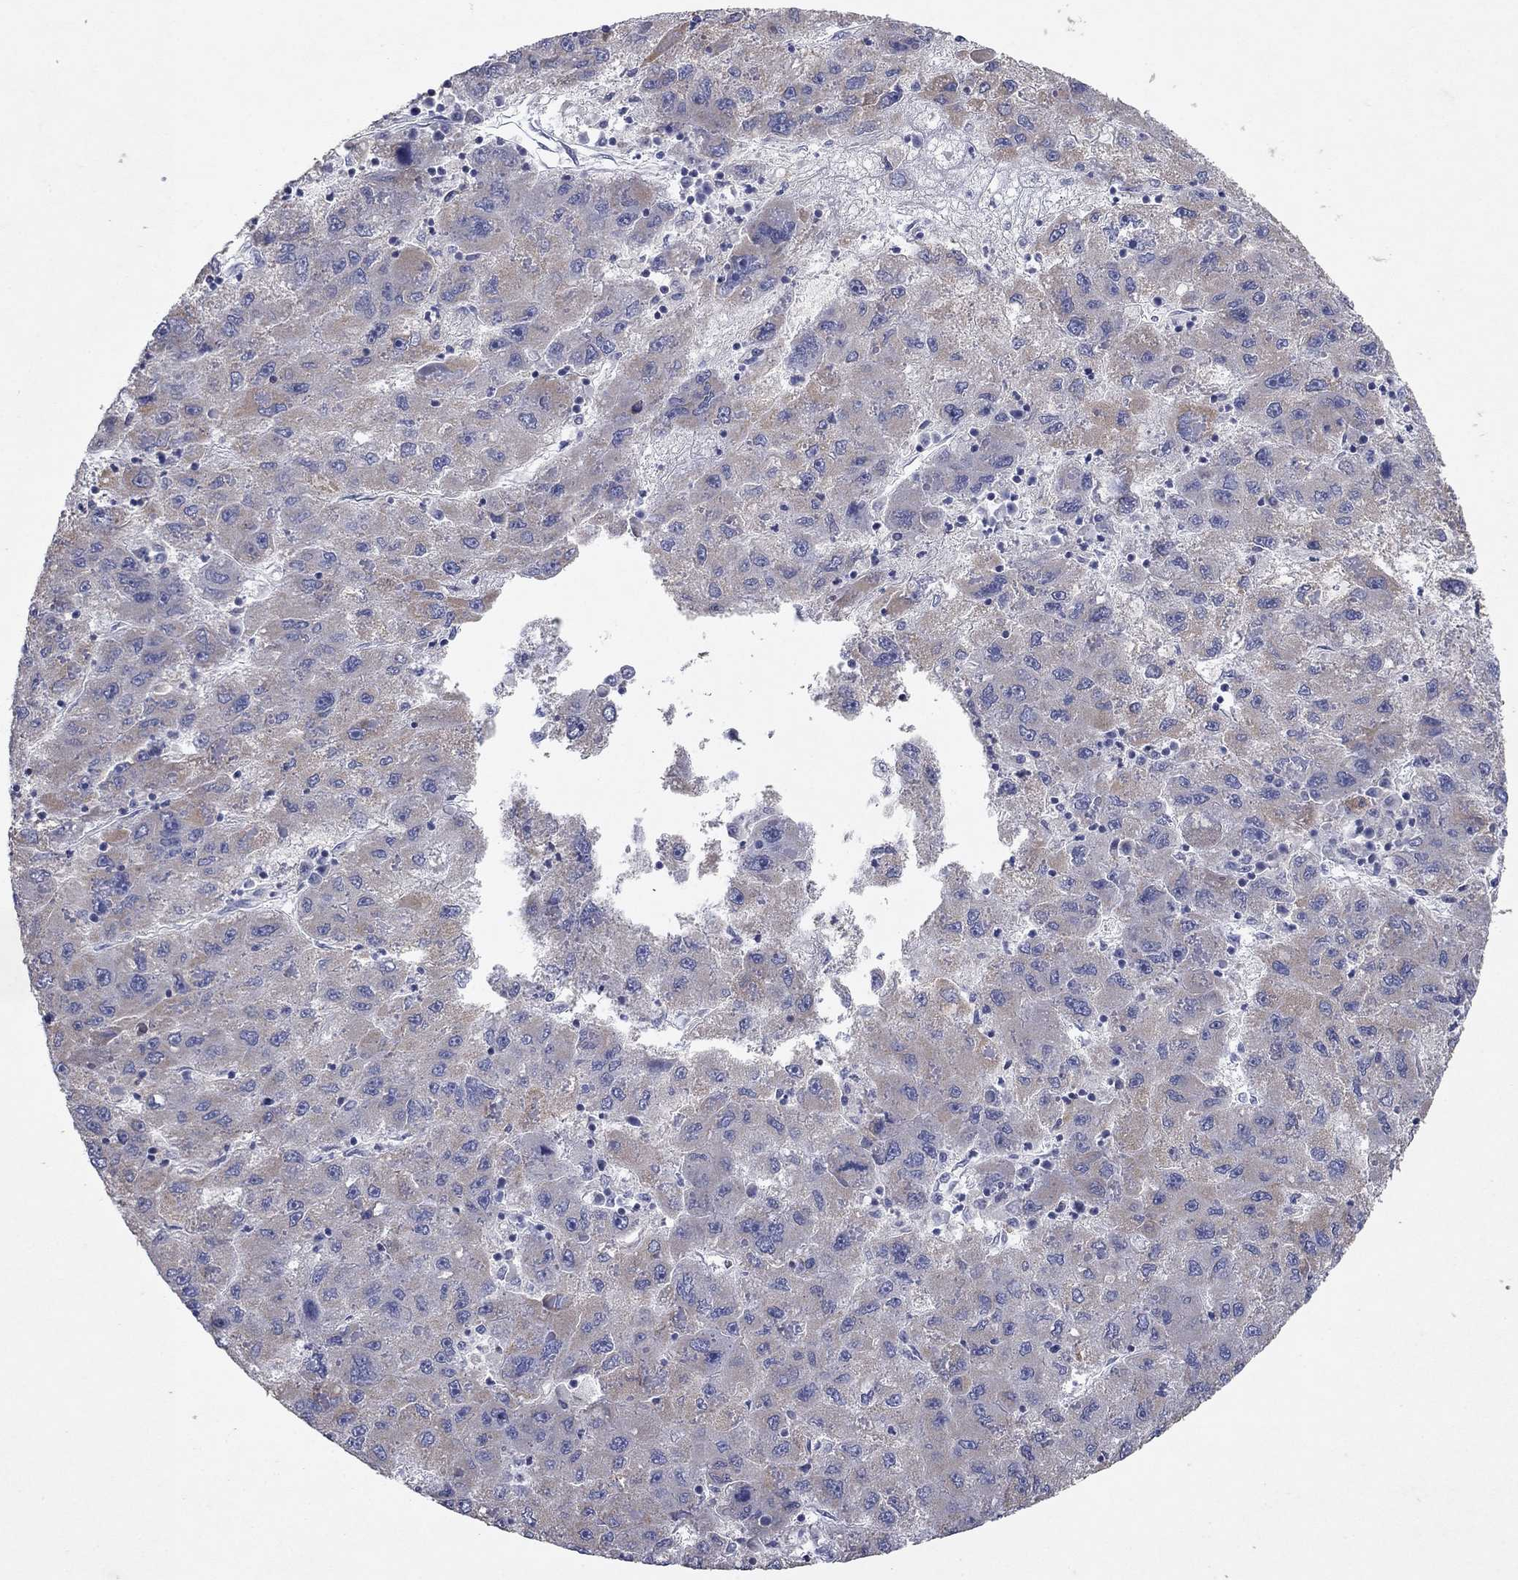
{"staining": {"intensity": "weak", "quantity": "<25%", "location": "cytoplasmic/membranous"}, "tissue": "liver cancer", "cell_type": "Tumor cells", "image_type": "cancer", "snomed": [{"axis": "morphology", "description": "Carcinoma, Hepatocellular, NOS"}, {"axis": "topography", "description": "Liver"}], "caption": "IHC histopathology image of human liver cancer (hepatocellular carcinoma) stained for a protein (brown), which exhibits no expression in tumor cells.", "gene": "PTGDS", "patient": {"sex": "male", "age": 75}}